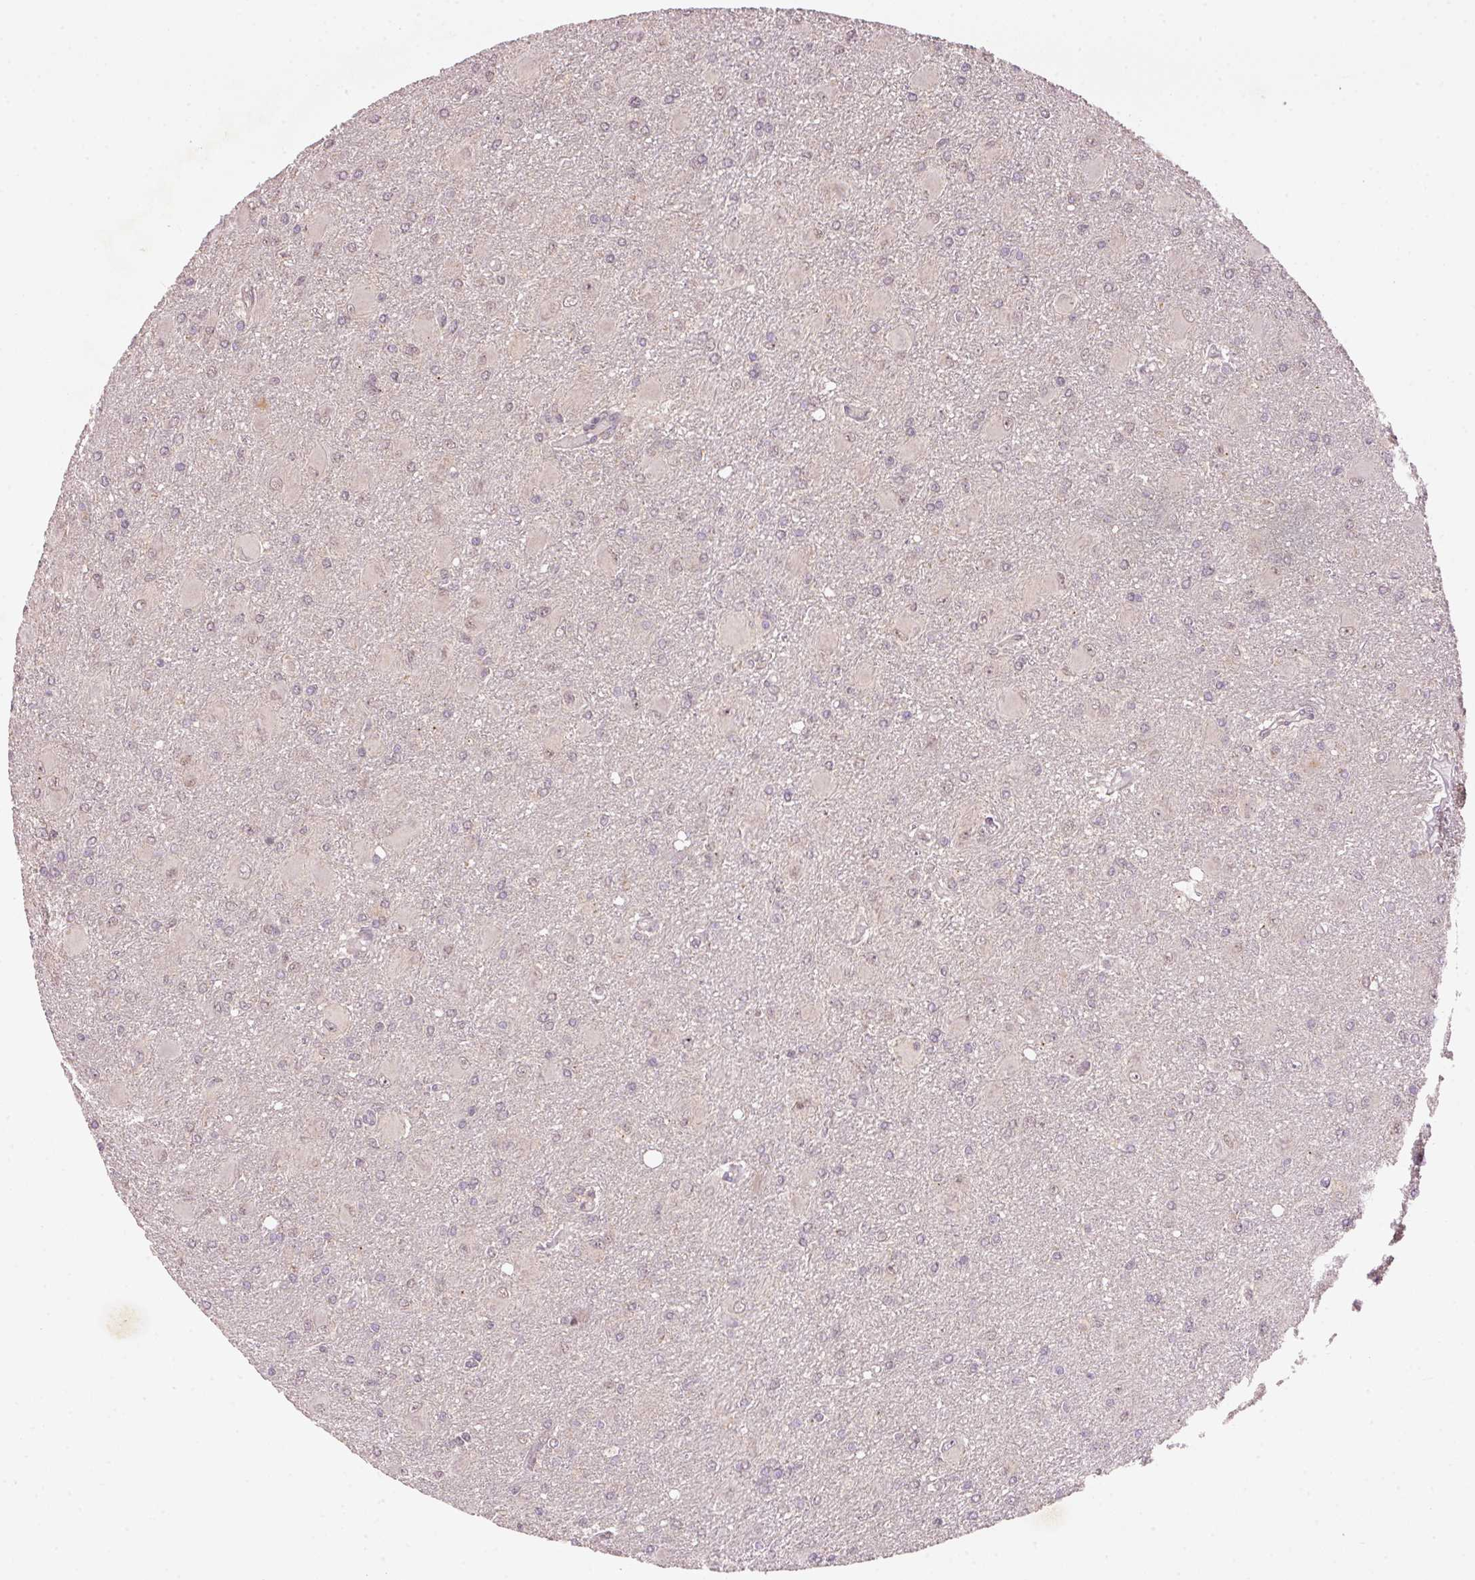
{"staining": {"intensity": "negative", "quantity": "none", "location": "none"}, "tissue": "glioma", "cell_type": "Tumor cells", "image_type": "cancer", "snomed": [{"axis": "morphology", "description": "Glioma, malignant, High grade"}, {"axis": "topography", "description": "Brain"}], "caption": "An IHC micrograph of malignant high-grade glioma is shown. There is no staining in tumor cells of malignant high-grade glioma.", "gene": "PCDHB1", "patient": {"sex": "male", "age": 67}}